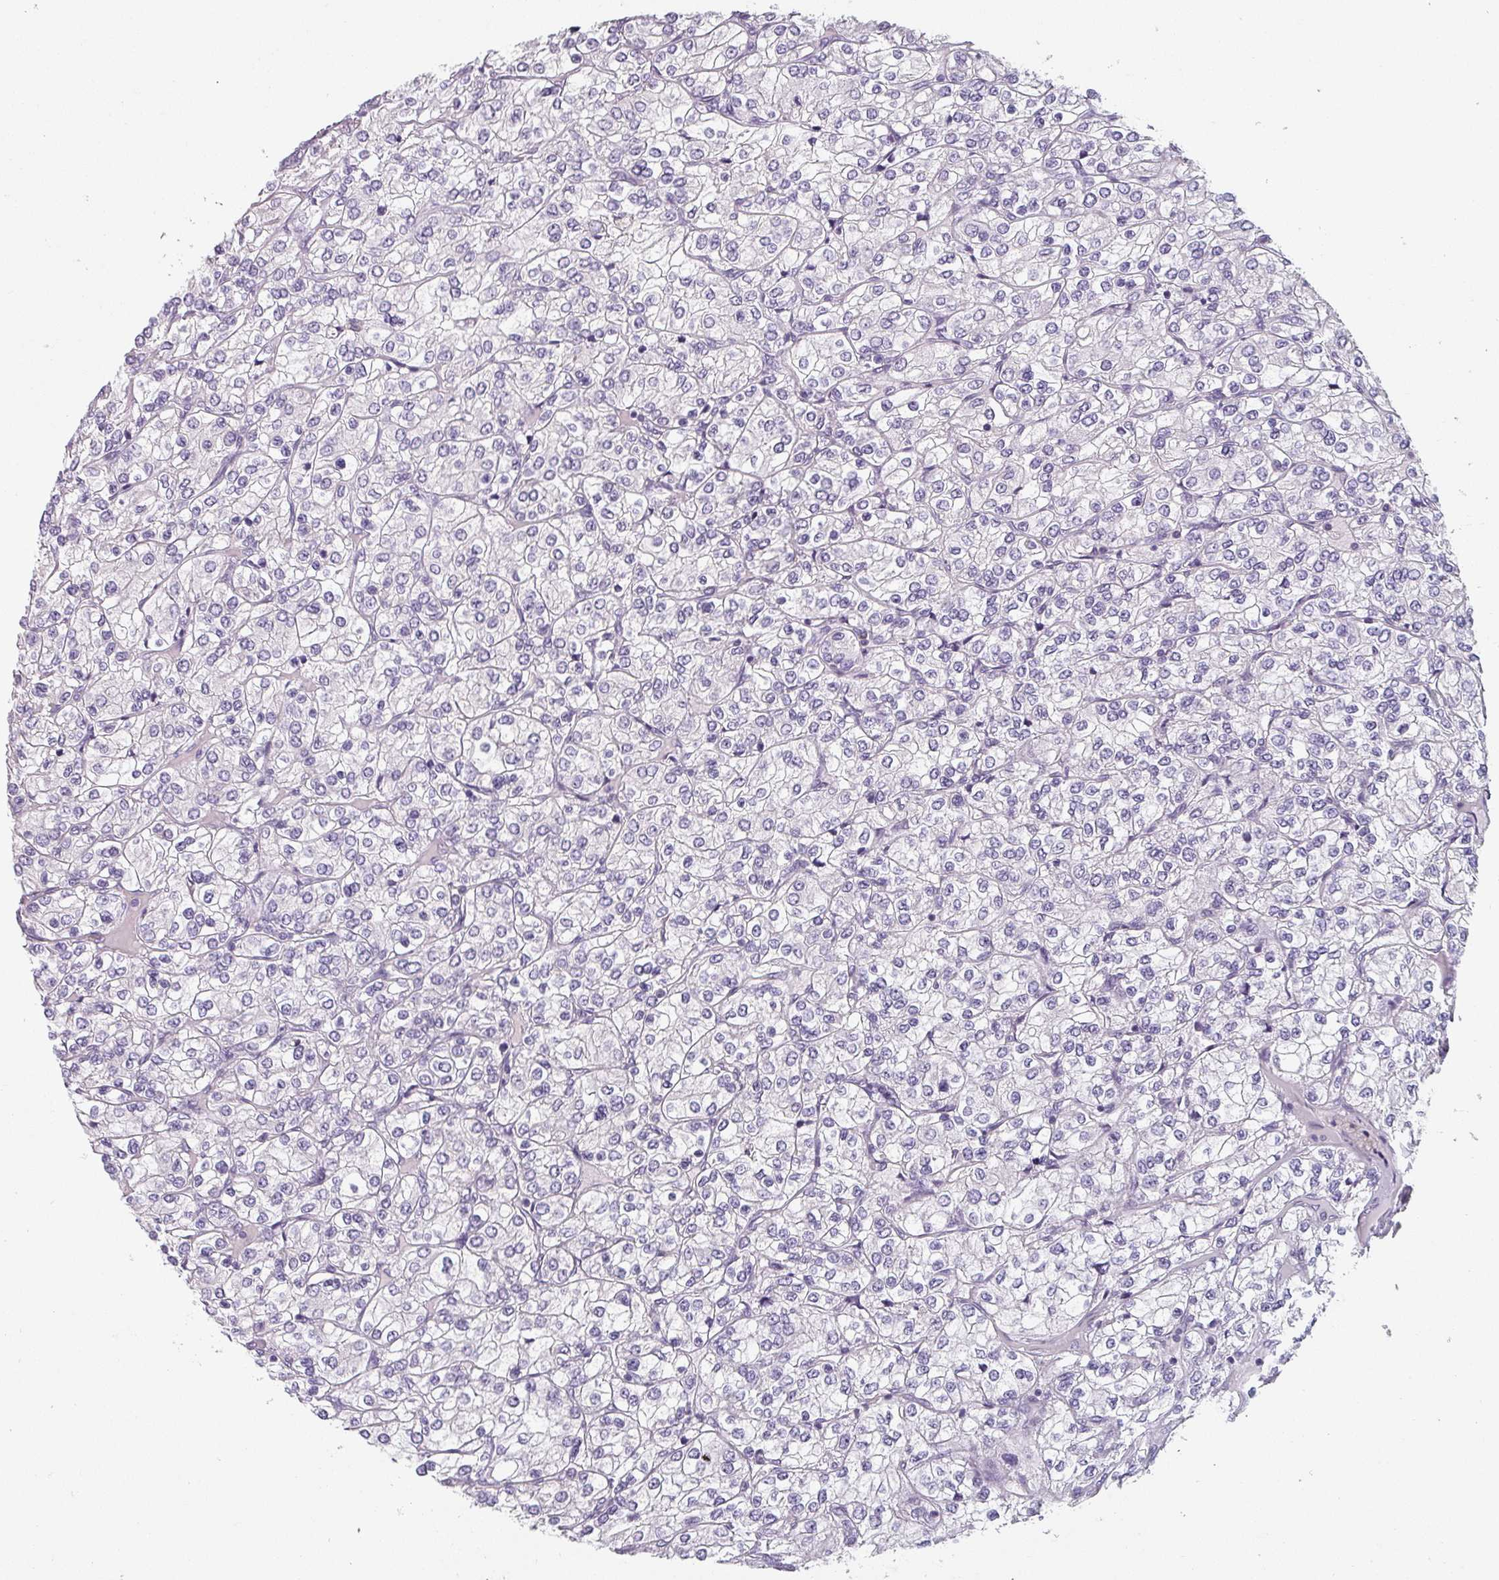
{"staining": {"intensity": "negative", "quantity": "none", "location": "none"}, "tissue": "renal cancer", "cell_type": "Tumor cells", "image_type": "cancer", "snomed": [{"axis": "morphology", "description": "Adenocarcinoma, NOS"}, {"axis": "topography", "description": "Kidney"}], "caption": "Tumor cells show no significant expression in renal cancer (adenocarcinoma).", "gene": "SFTPA1", "patient": {"sex": "male", "age": 80}}